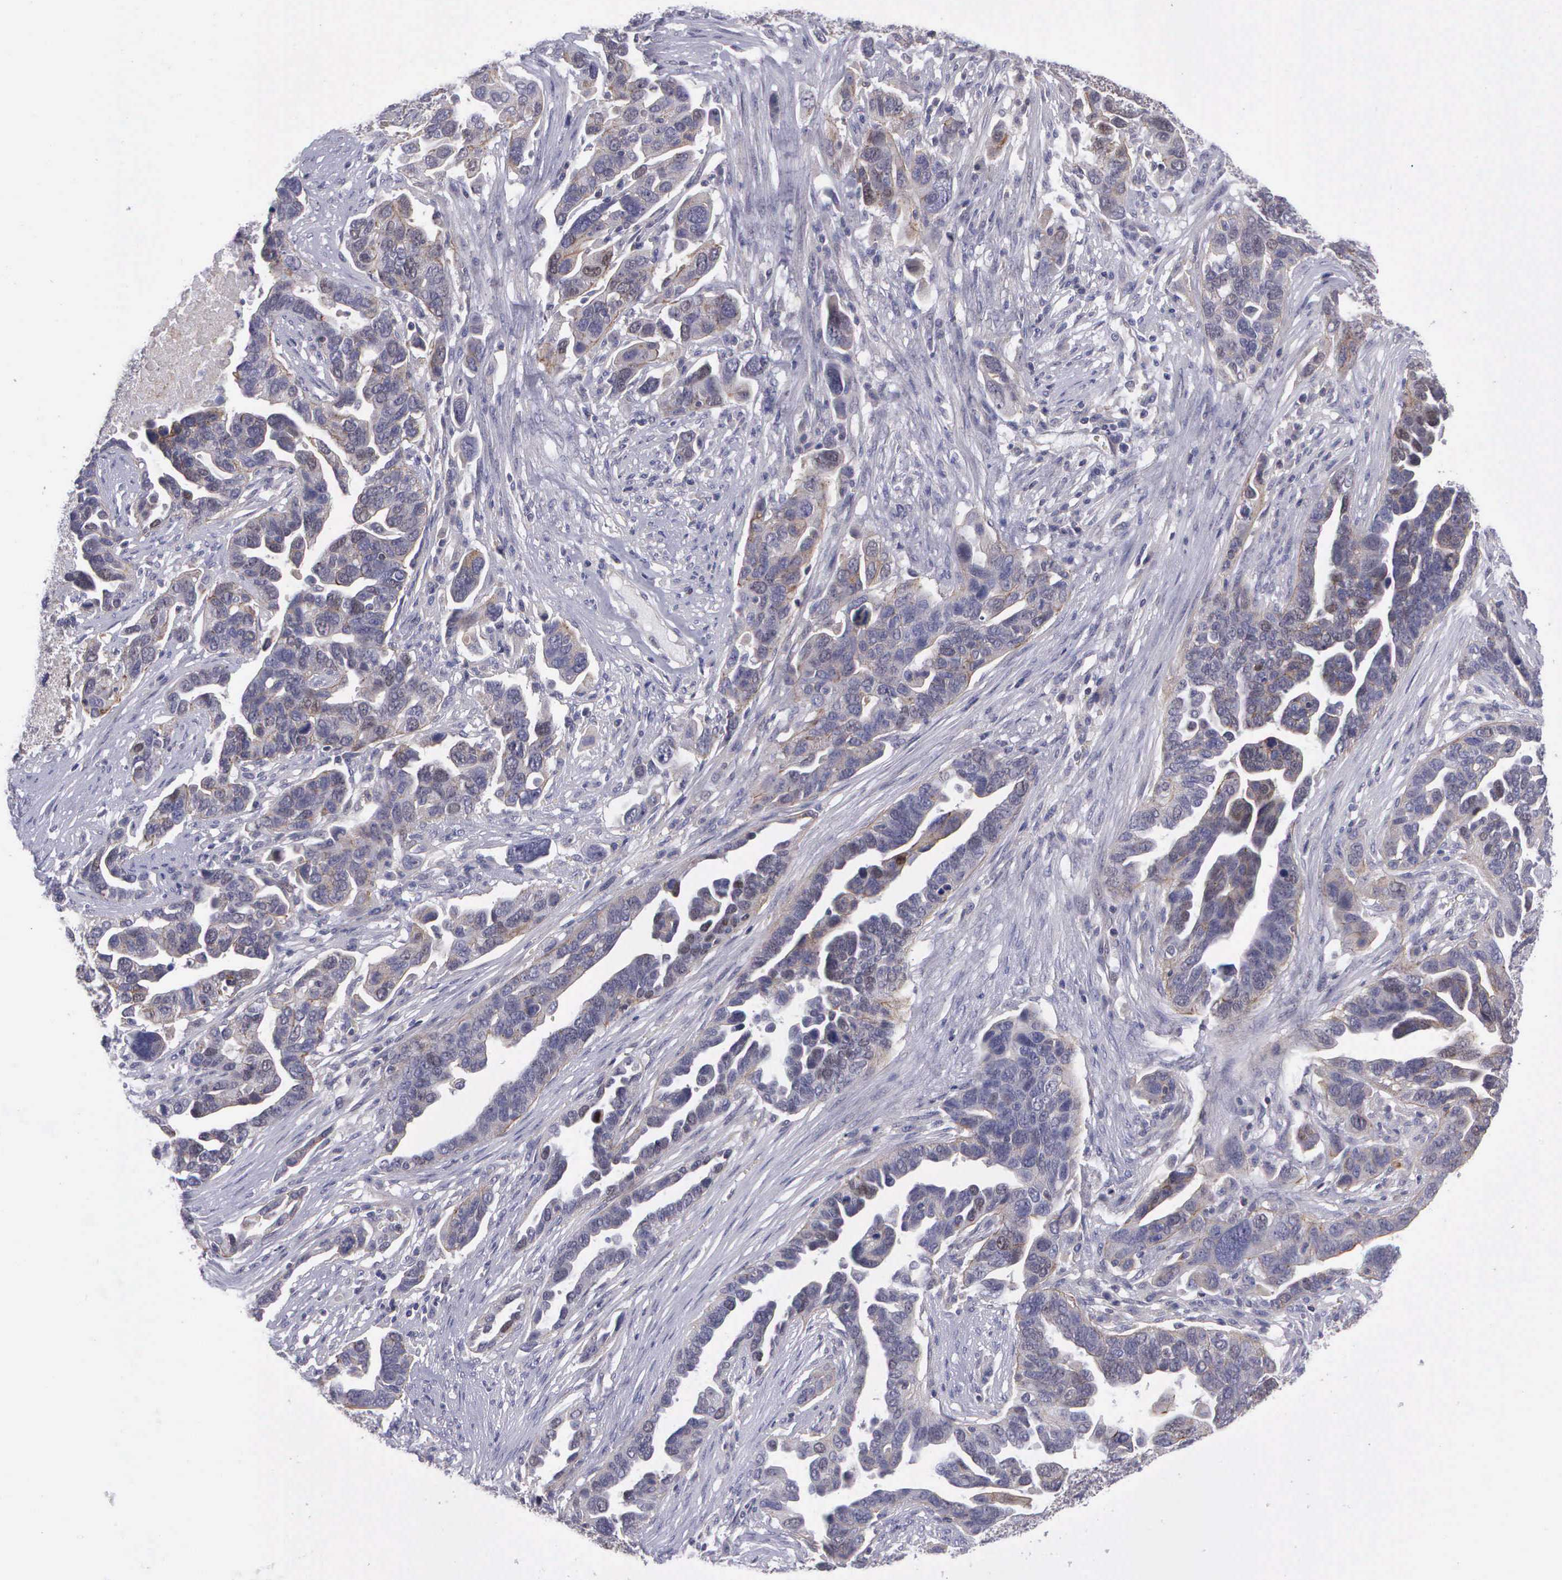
{"staining": {"intensity": "weak", "quantity": "25%-75%", "location": "cytoplasmic/membranous,nuclear"}, "tissue": "ovarian cancer", "cell_type": "Tumor cells", "image_type": "cancer", "snomed": [{"axis": "morphology", "description": "Cystadenocarcinoma, serous, NOS"}, {"axis": "topography", "description": "Ovary"}], "caption": "Brown immunohistochemical staining in ovarian cancer demonstrates weak cytoplasmic/membranous and nuclear expression in approximately 25%-75% of tumor cells.", "gene": "MICAL3", "patient": {"sex": "female", "age": 54}}